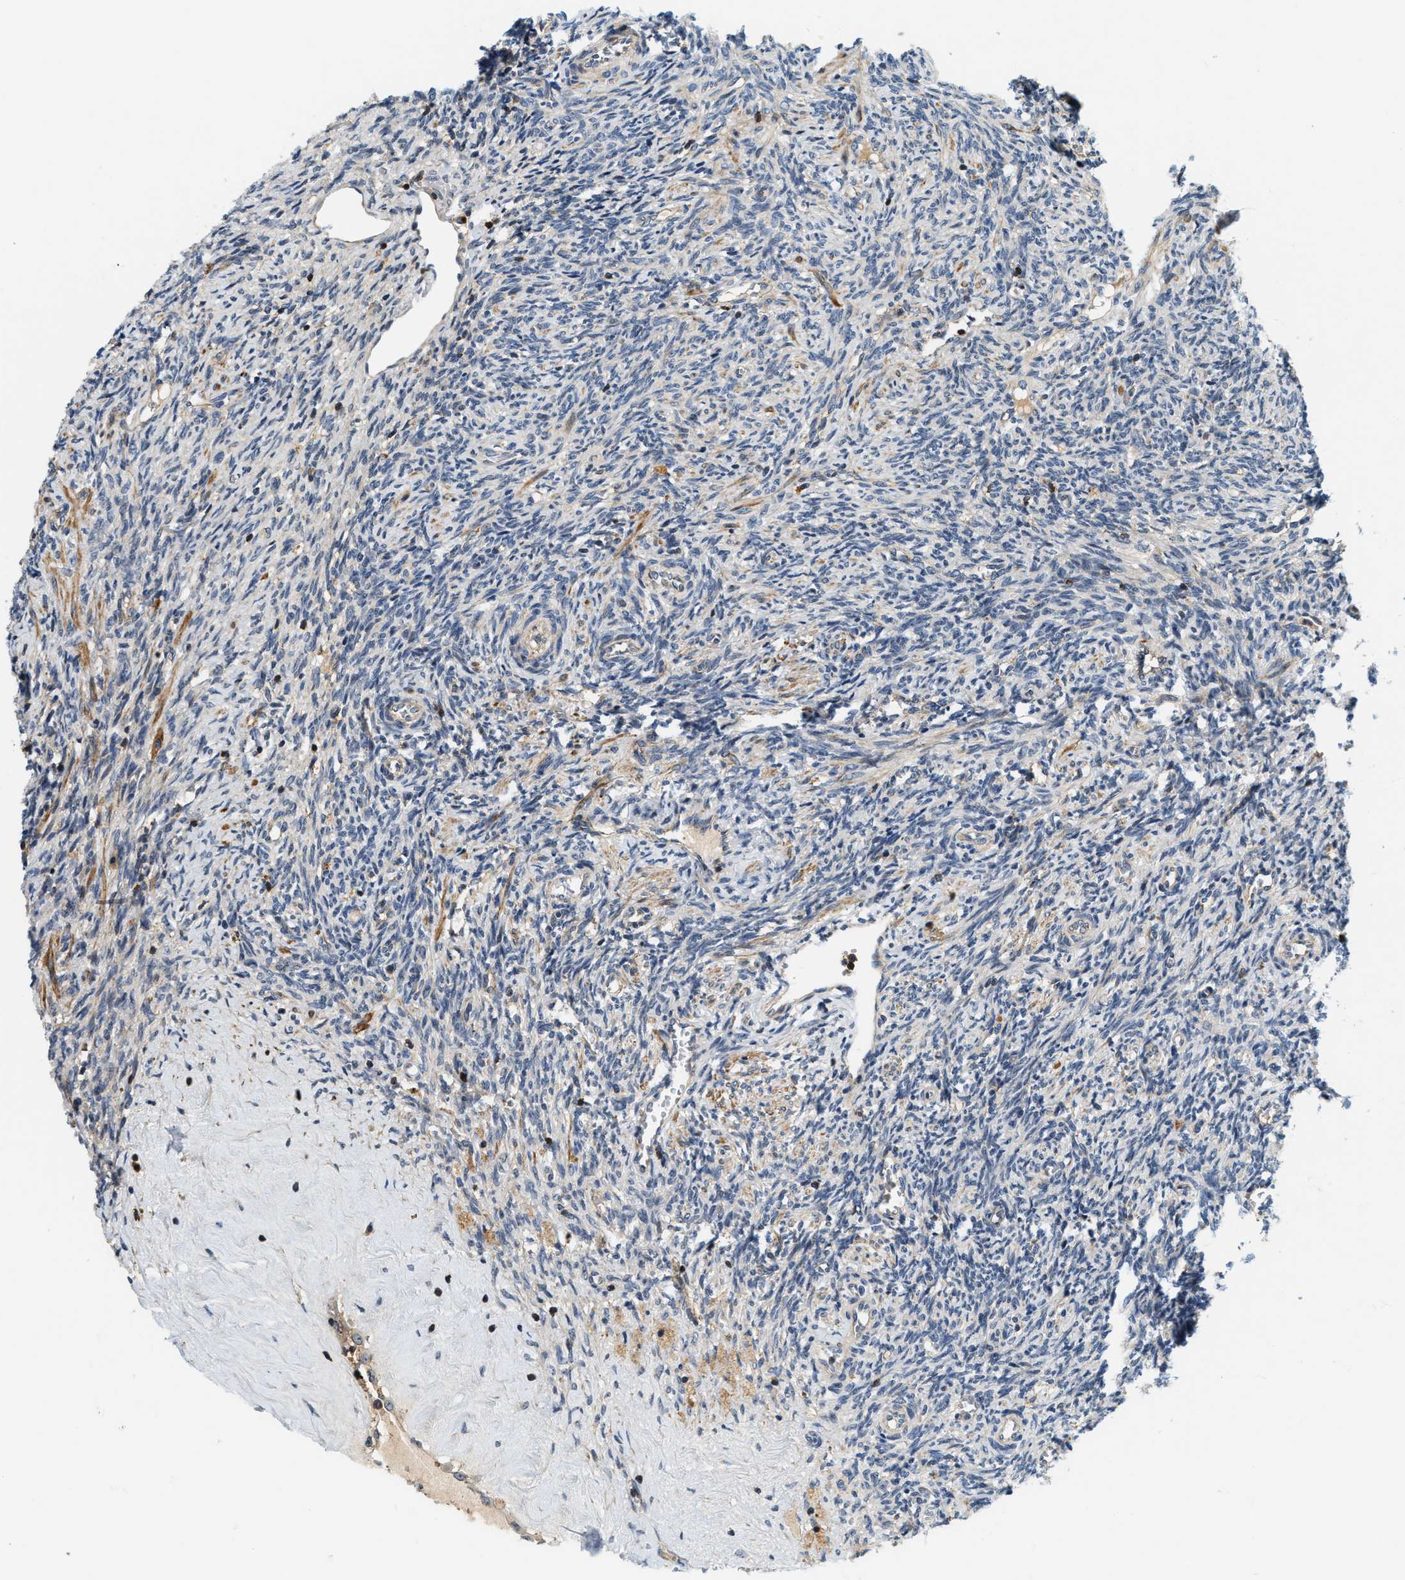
{"staining": {"intensity": "moderate", "quantity": ">75%", "location": "cytoplasmic/membranous"}, "tissue": "ovary", "cell_type": "Follicle cells", "image_type": "normal", "snomed": [{"axis": "morphology", "description": "Normal tissue, NOS"}, {"axis": "topography", "description": "Ovary"}], "caption": "A medium amount of moderate cytoplasmic/membranous staining is present in approximately >75% of follicle cells in normal ovary.", "gene": "SAMD9", "patient": {"sex": "female", "age": 41}}